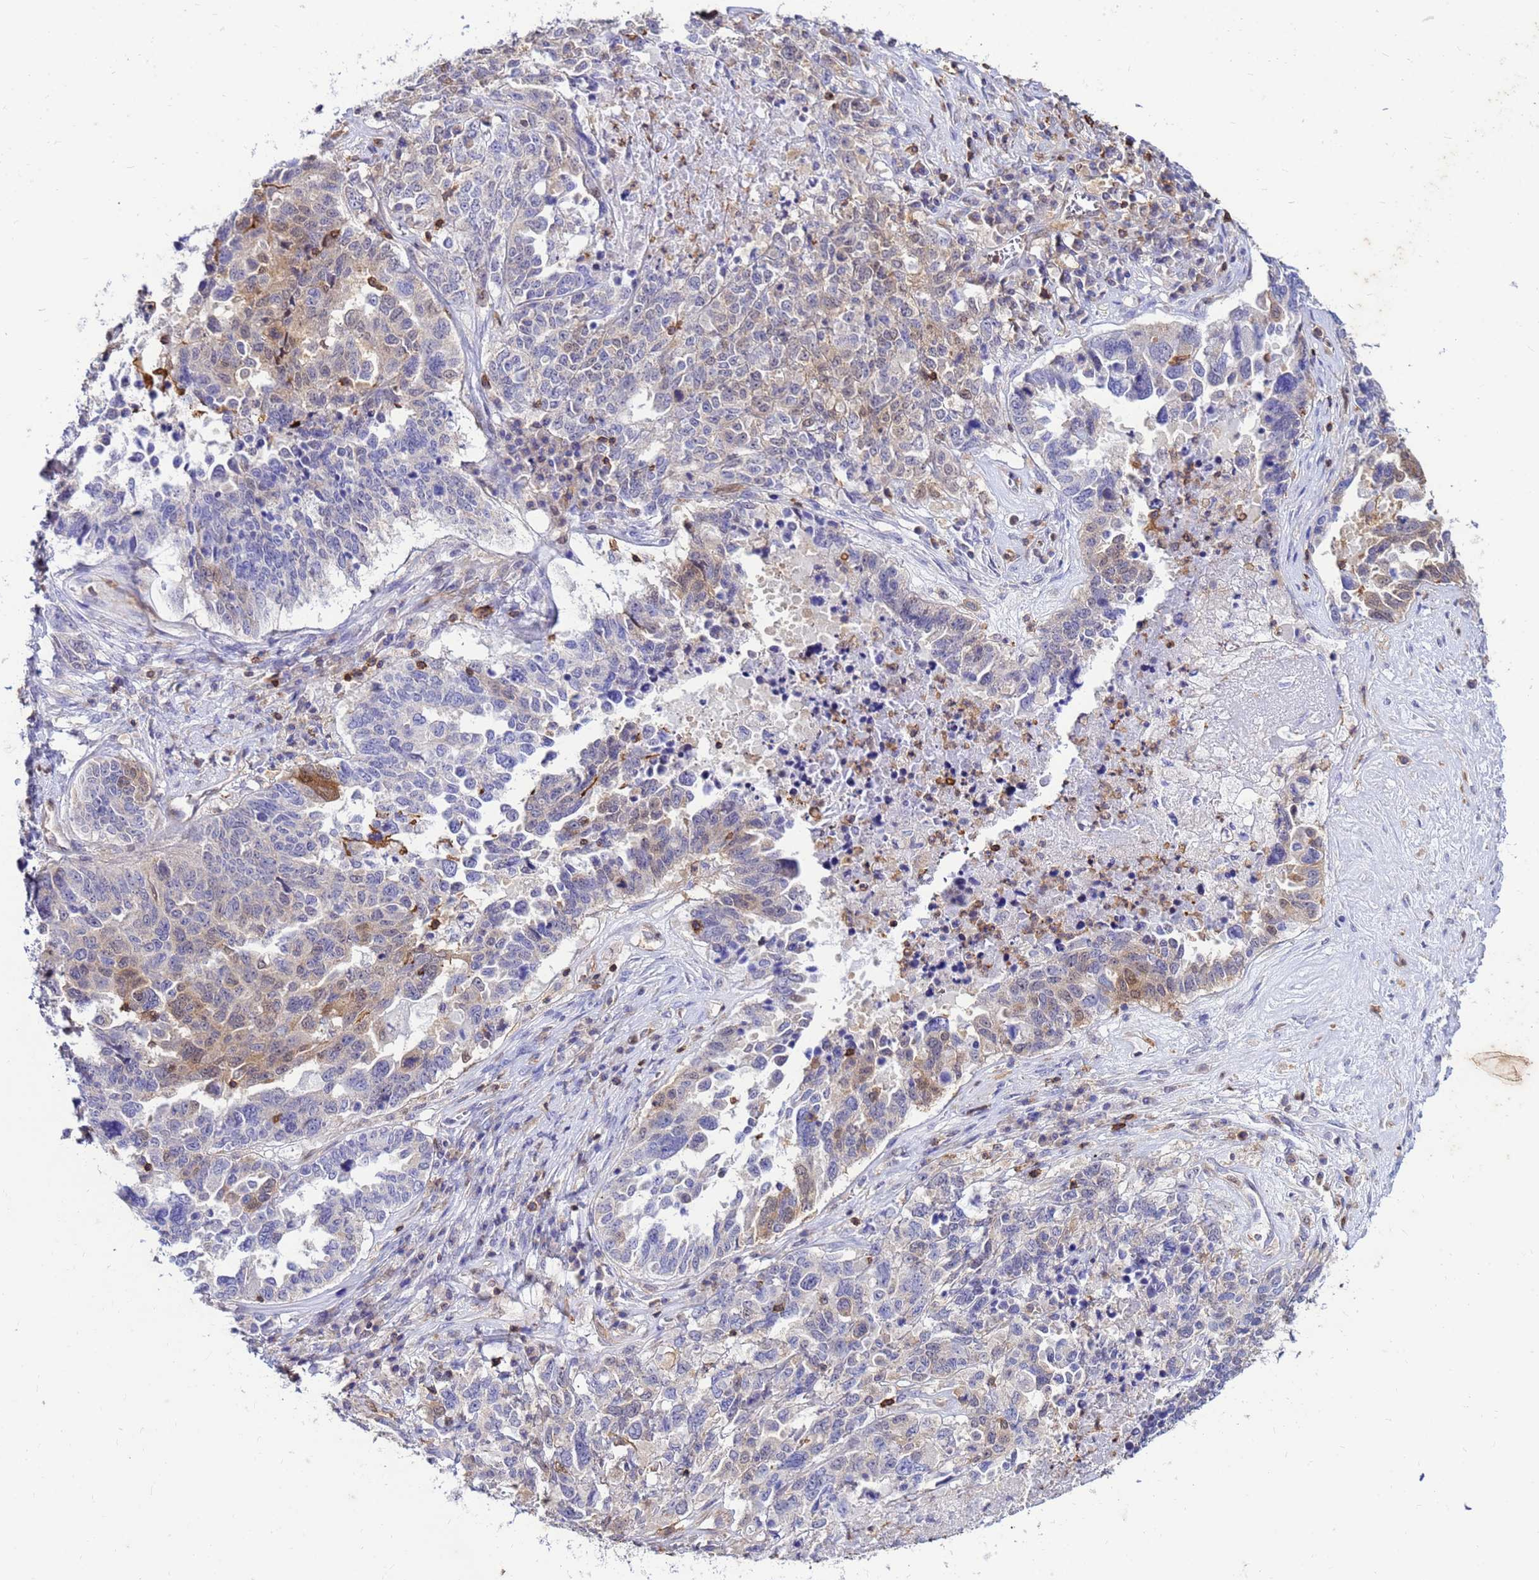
{"staining": {"intensity": "weak", "quantity": "<25%", "location": "cytoplasmic/membranous,nuclear"}, "tissue": "ovarian cancer", "cell_type": "Tumor cells", "image_type": "cancer", "snomed": [{"axis": "morphology", "description": "Carcinoma, endometroid"}, {"axis": "topography", "description": "Ovary"}], "caption": "Micrograph shows no protein positivity in tumor cells of endometroid carcinoma (ovarian) tissue.", "gene": "DBNDD2", "patient": {"sex": "female", "age": 62}}